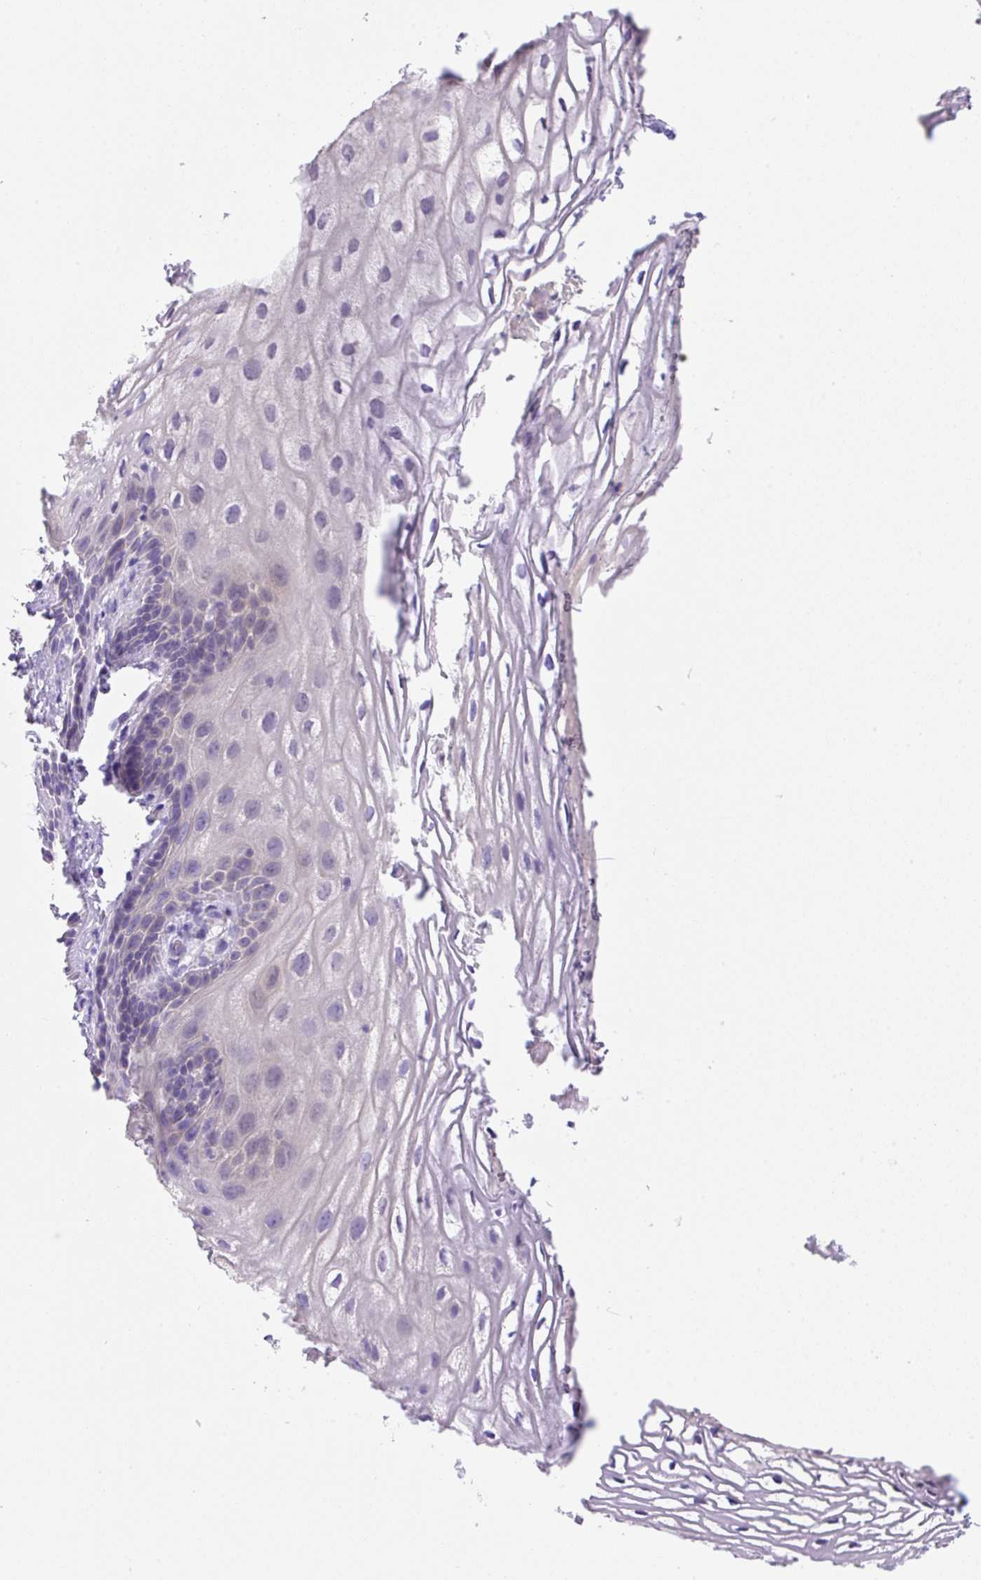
{"staining": {"intensity": "negative", "quantity": "none", "location": "none"}, "tissue": "vagina", "cell_type": "Squamous epithelial cells", "image_type": "normal", "snomed": [{"axis": "morphology", "description": "Normal tissue, NOS"}, {"axis": "morphology", "description": "Adenocarcinoma, NOS"}, {"axis": "topography", "description": "Rectum"}, {"axis": "topography", "description": "Vagina"}, {"axis": "topography", "description": "Peripheral nerve tissue"}], "caption": "An IHC photomicrograph of benign vagina is shown. There is no staining in squamous epithelial cells of vagina. Nuclei are stained in blue.", "gene": "NDST3", "patient": {"sex": "female", "age": 71}}